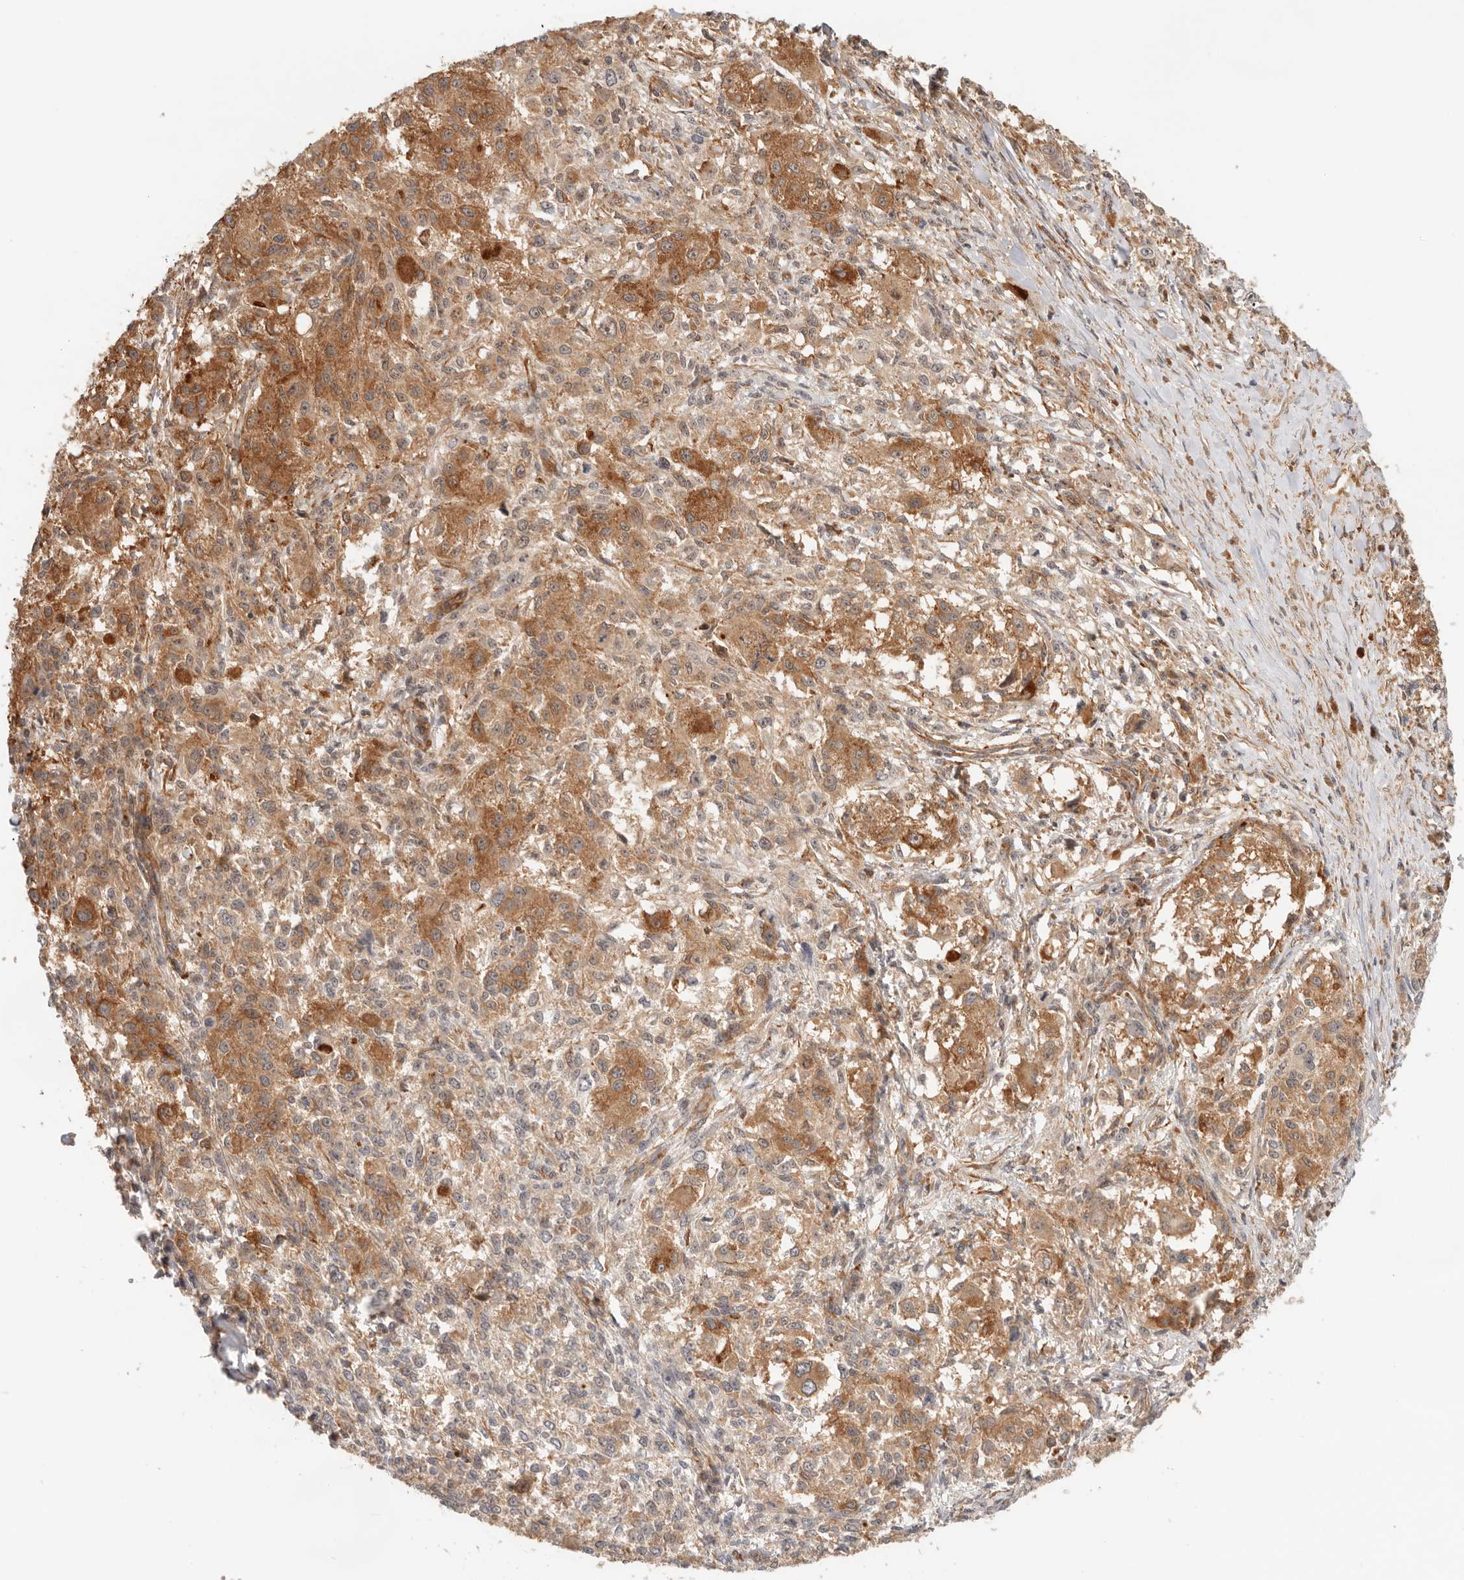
{"staining": {"intensity": "moderate", "quantity": ">75%", "location": "cytoplasmic/membranous"}, "tissue": "melanoma", "cell_type": "Tumor cells", "image_type": "cancer", "snomed": [{"axis": "morphology", "description": "Necrosis, NOS"}, {"axis": "morphology", "description": "Malignant melanoma, NOS"}, {"axis": "topography", "description": "Skin"}], "caption": "DAB (3,3'-diaminobenzidine) immunohistochemical staining of human malignant melanoma displays moderate cytoplasmic/membranous protein staining in about >75% of tumor cells.", "gene": "HEXD", "patient": {"sex": "female", "age": 87}}